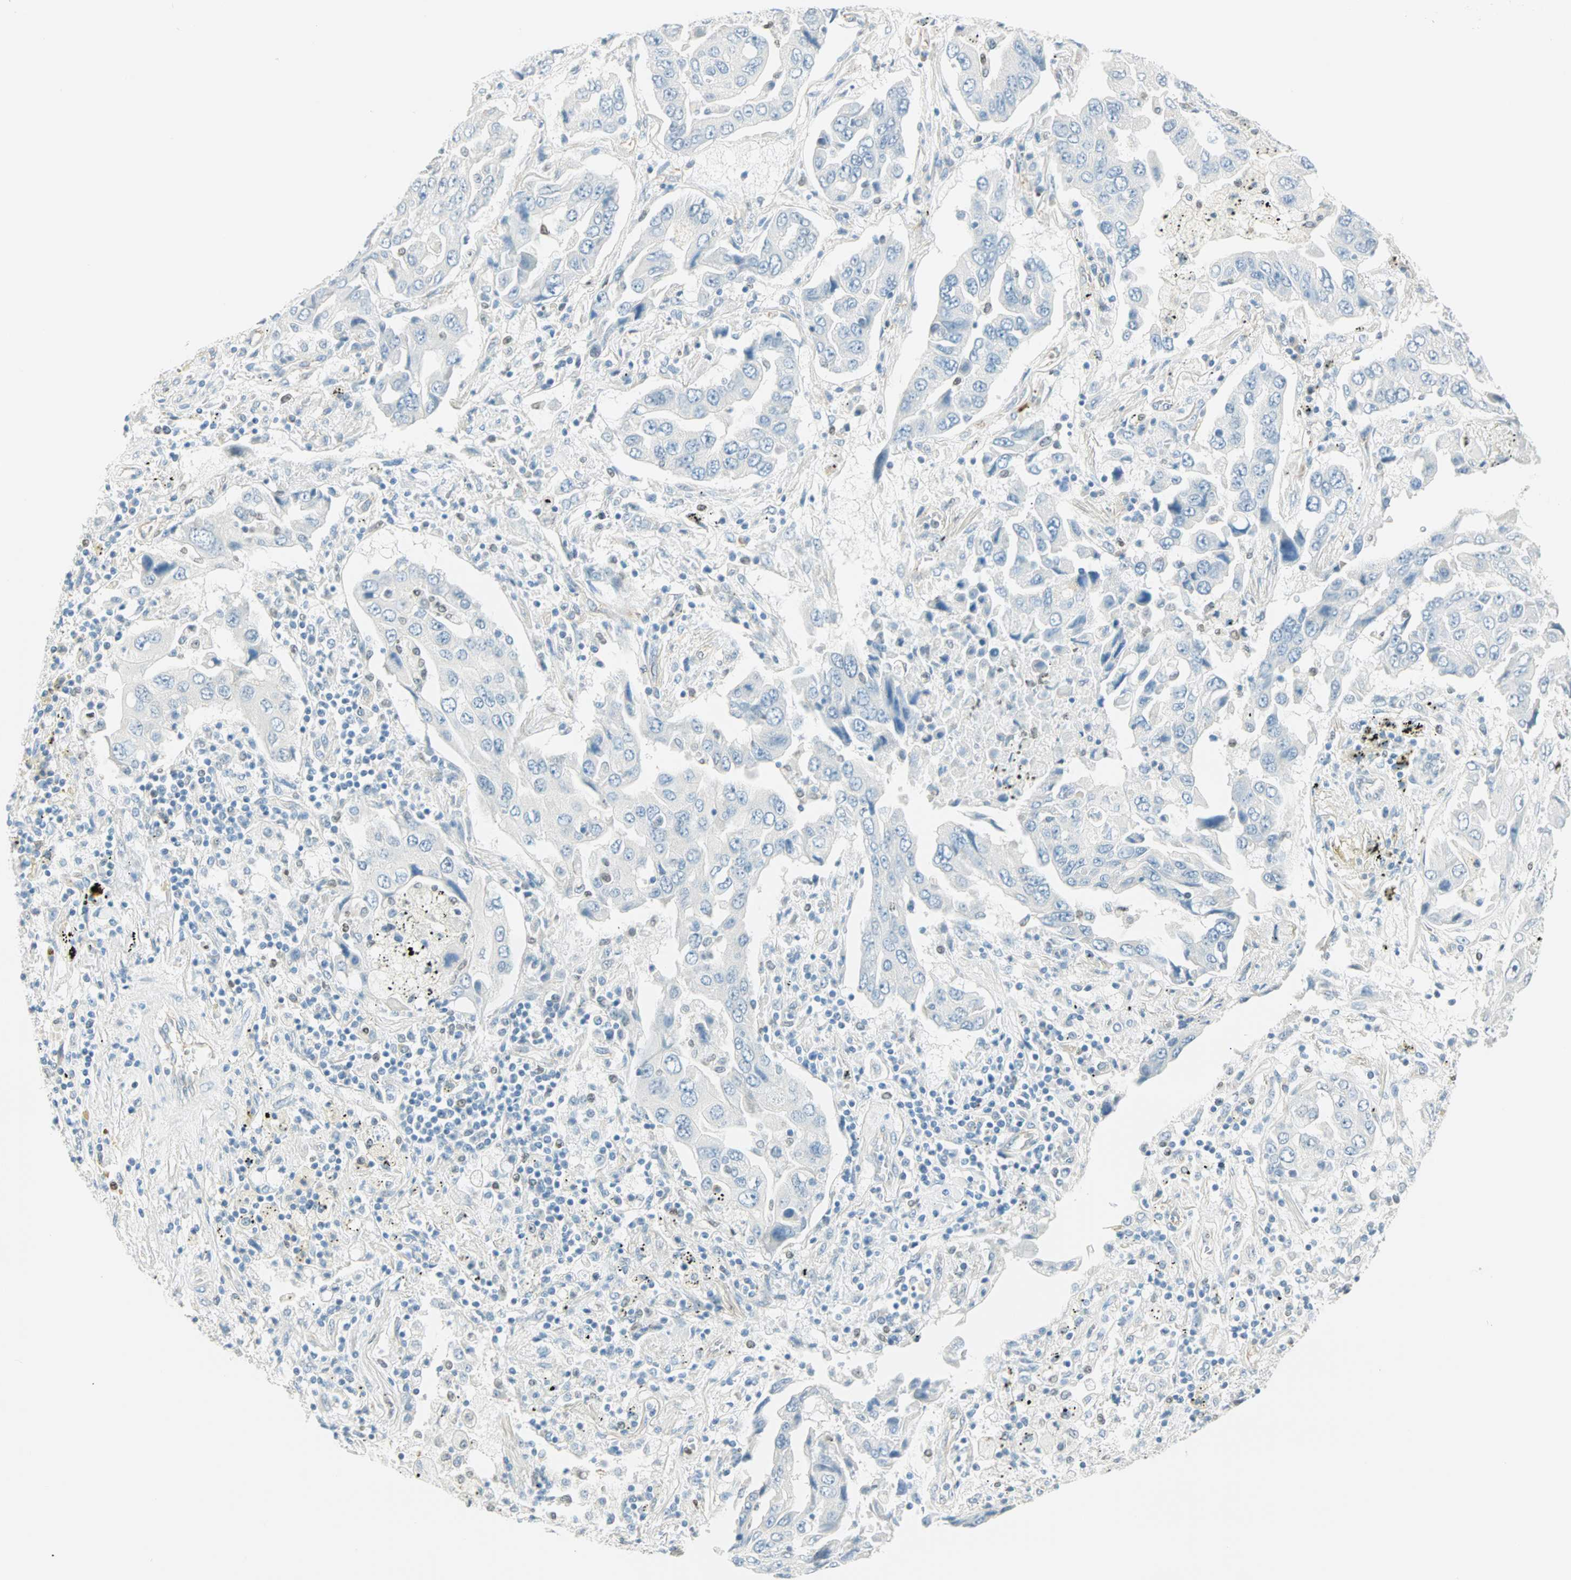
{"staining": {"intensity": "negative", "quantity": "none", "location": "none"}, "tissue": "lung cancer", "cell_type": "Tumor cells", "image_type": "cancer", "snomed": [{"axis": "morphology", "description": "Adenocarcinoma, NOS"}, {"axis": "topography", "description": "Lung"}], "caption": "Lung adenocarcinoma stained for a protein using immunohistochemistry (IHC) demonstrates no staining tumor cells.", "gene": "MLLT10", "patient": {"sex": "female", "age": 65}}